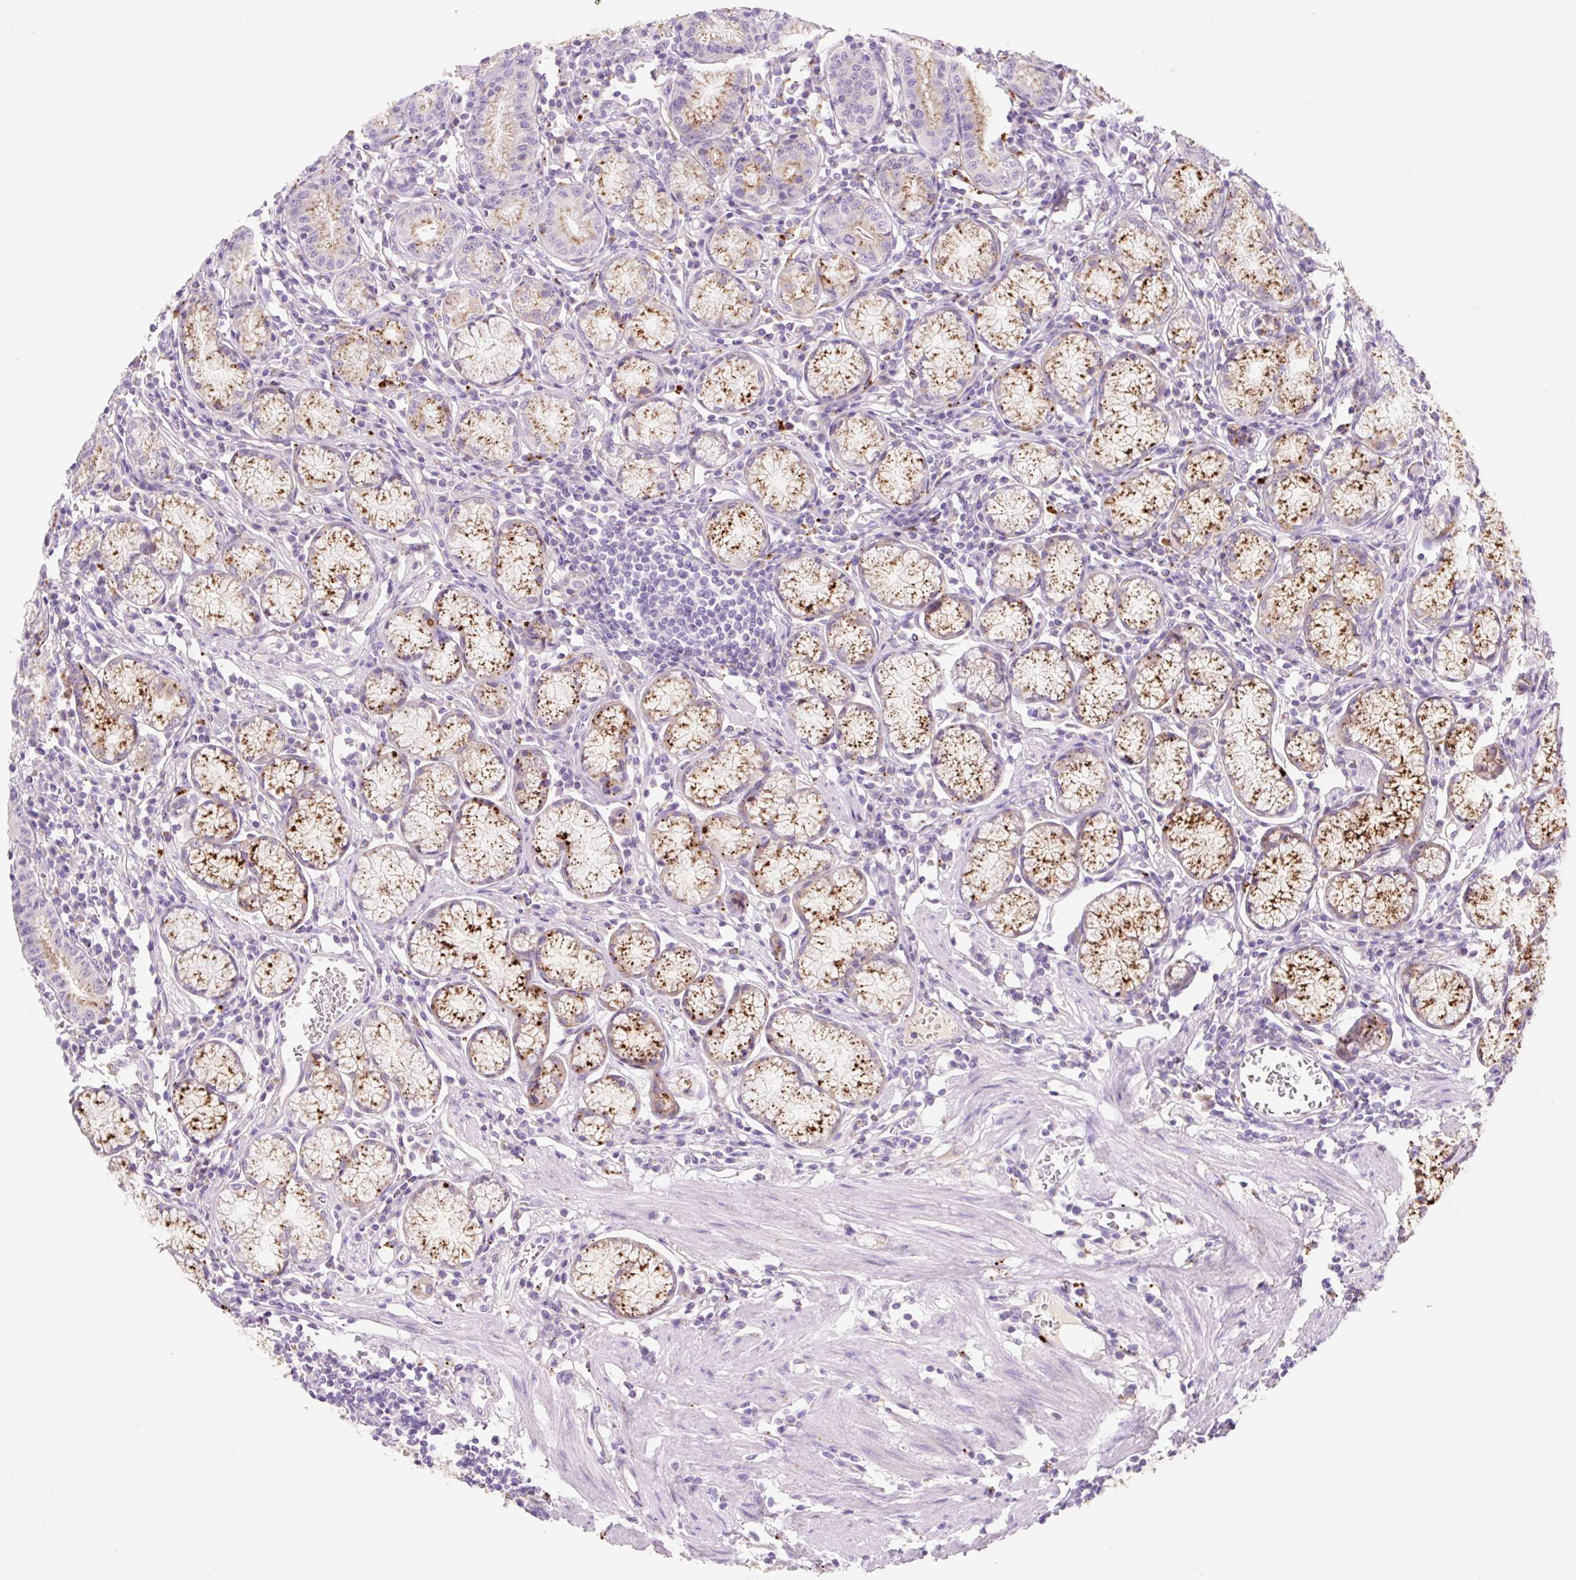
{"staining": {"intensity": "strong", "quantity": "25%-75%", "location": "cytoplasmic/membranous"}, "tissue": "stomach", "cell_type": "Glandular cells", "image_type": "normal", "snomed": [{"axis": "morphology", "description": "Normal tissue, NOS"}, {"axis": "topography", "description": "Stomach"}], "caption": "Protein analysis of normal stomach demonstrates strong cytoplasmic/membranous positivity in about 25%-75% of glandular cells.", "gene": "HEXA", "patient": {"sex": "male", "age": 55}}